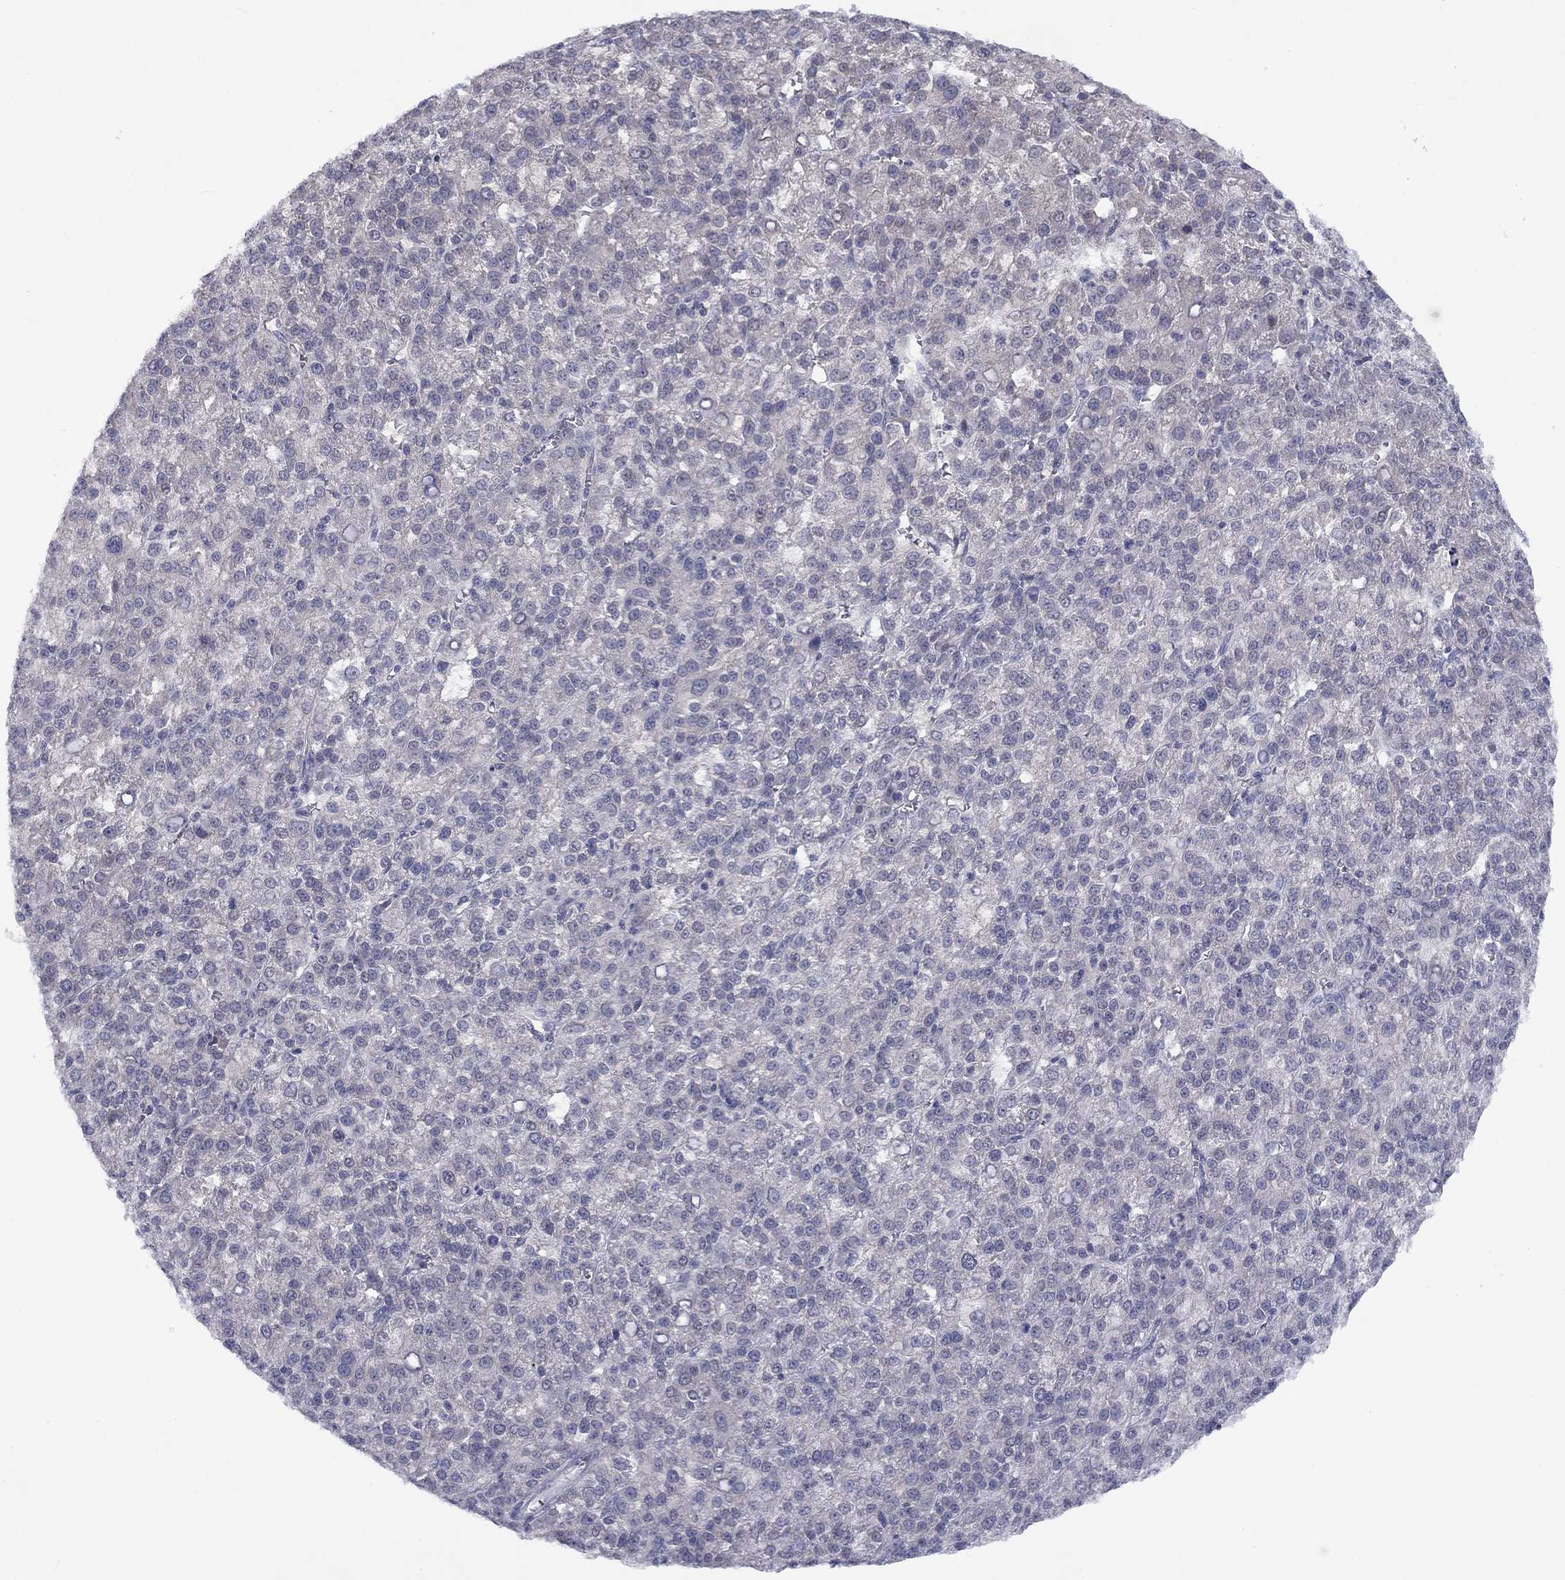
{"staining": {"intensity": "negative", "quantity": "none", "location": "none"}, "tissue": "liver cancer", "cell_type": "Tumor cells", "image_type": "cancer", "snomed": [{"axis": "morphology", "description": "Carcinoma, Hepatocellular, NOS"}, {"axis": "topography", "description": "Liver"}], "caption": "Immunohistochemistry micrograph of liver cancer stained for a protein (brown), which exhibits no expression in tumor cells.", "gene": "CACNA1A", "patient": {"sex": "female", "age": 60}}